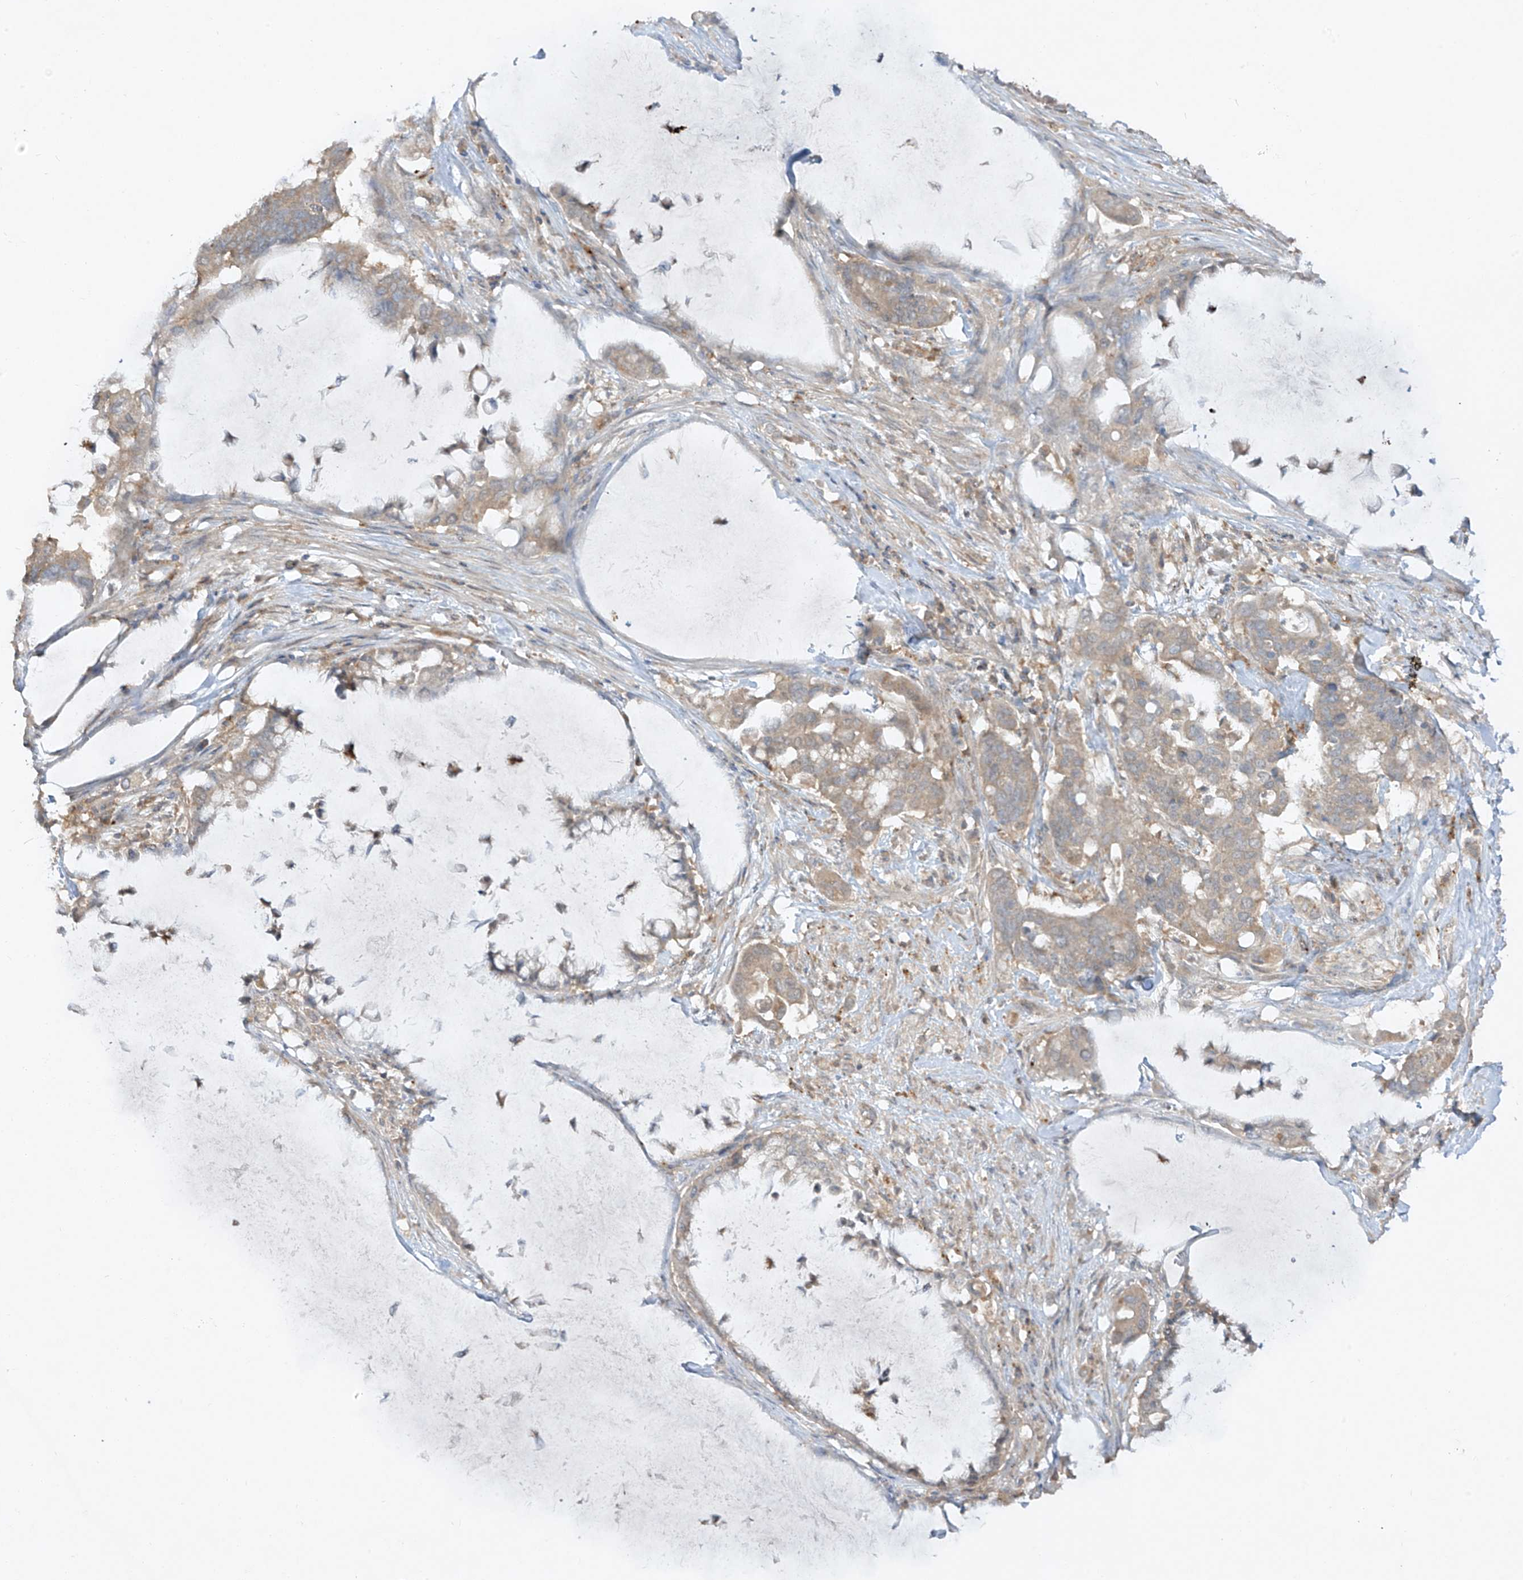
{"staining": {"intensity": "weak", "quantity": ">75%", "location": "cytoplasmic/membranous"}, "tissue": "pancreatic cancer", "cell_type": "Tumor cells", "image_type": "cancer", "snomed": [{"axis": "morphology", "description": "Adenocarcinoma, NOS"}, {"axis": "topography", "description": "Pancreas"}], "caption": "IHC micrograph of human pancreatic adenocarcinoma stained for a protein (brown), which shows low levels of weak cytoplasmic/membranous positivity in approximately >75% of tumor cells.", "gene": "LDAH", "patient": {"sex": "male", "age": 41}}